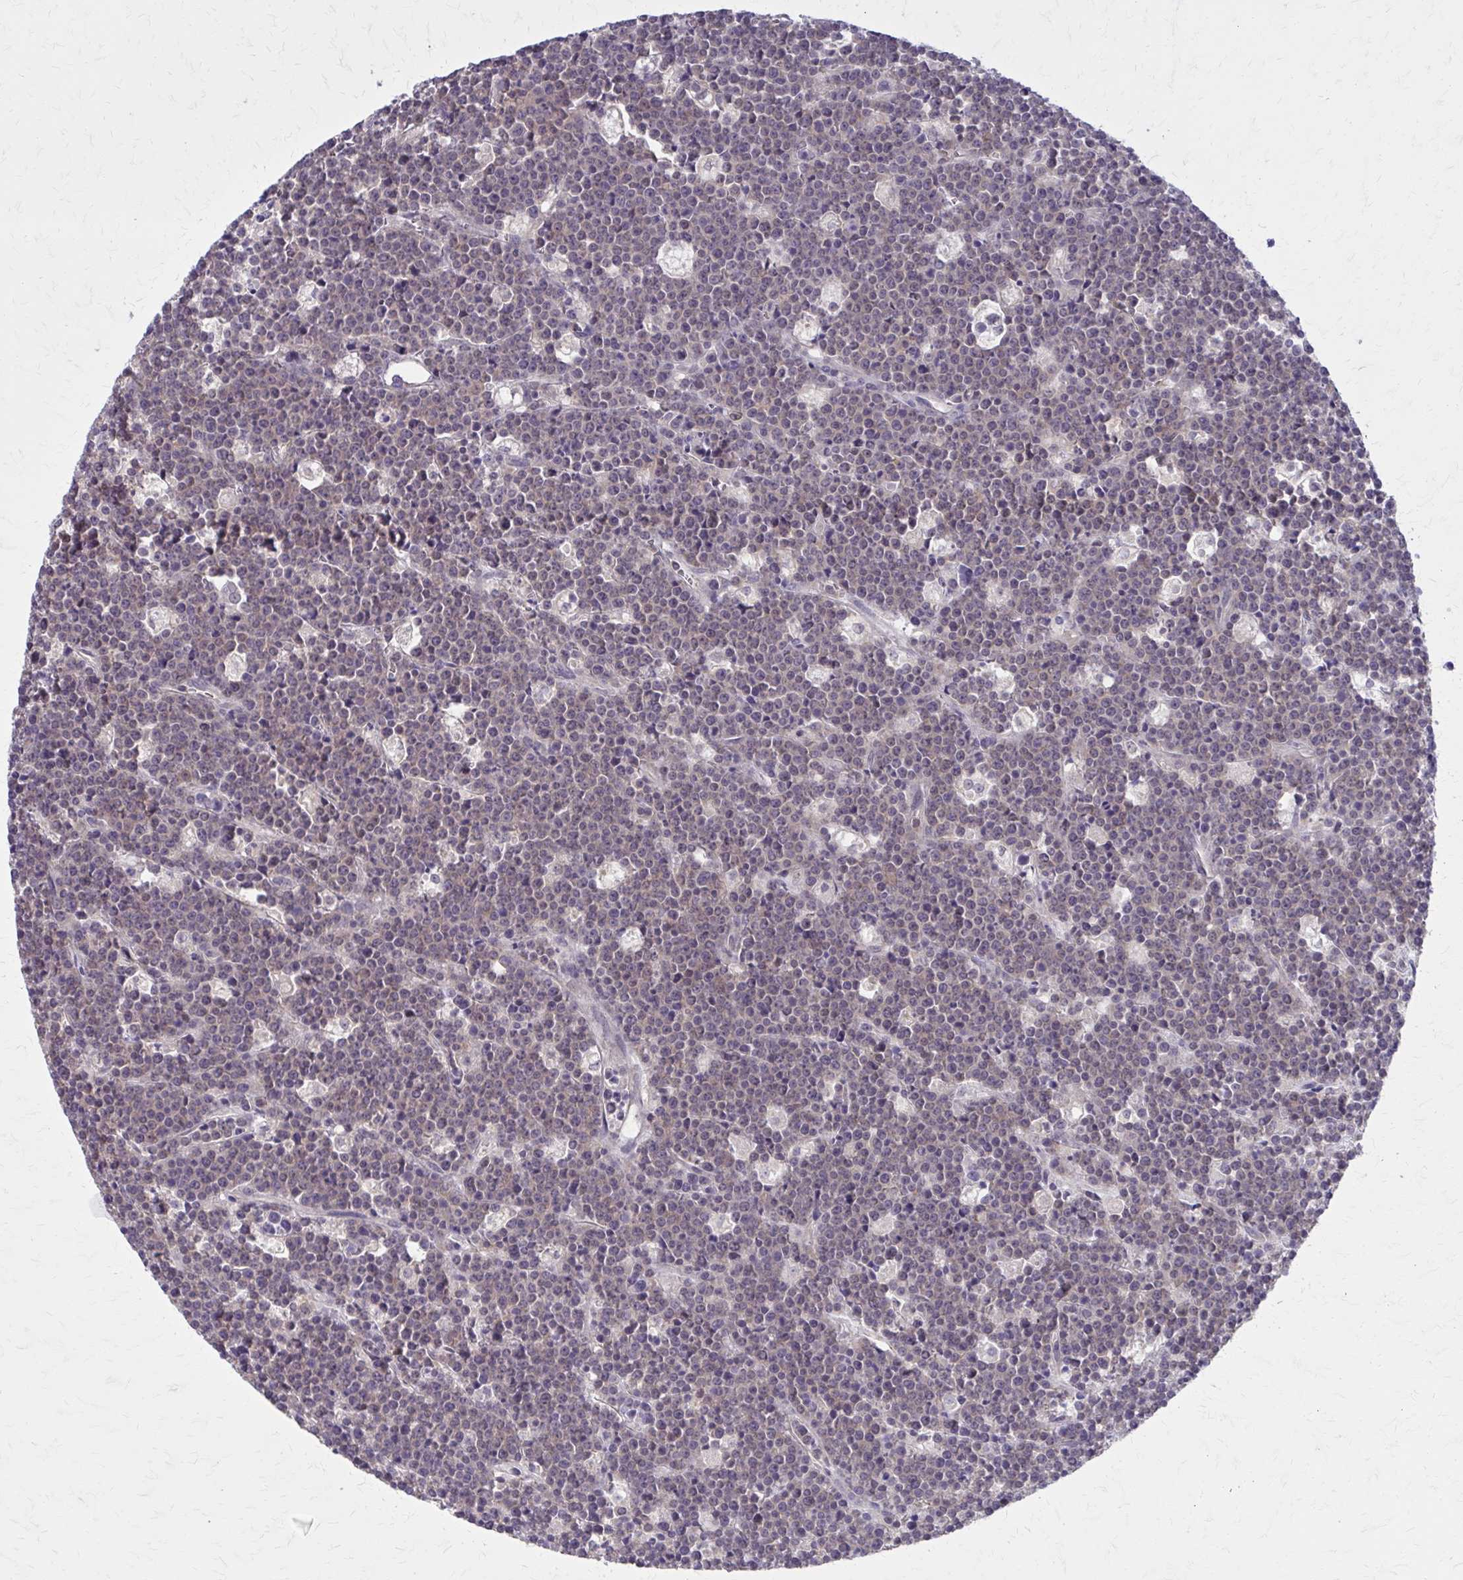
{"staining": {"intensity": "weak", "quantity": "25%-75%", "location": "cytoplasmic/membranous"}, "tissue": "lymphoma", "cell_type": "Tumor cells", "image_type": "cancer", "snomed": [{"axis": "morphology", "description": "Malignant lymphoma, non-Hodgkin's type, High grade"}, {"axis": "topography", "description": "Ovary"}], "caption": "Weak cytoplasmic/membranous protein expression is appreciated in approximately 25%-75% of tumor cells in high-grade malignant lymphoma, non-Hodgkin's type.", "gene": "NRBF2", "patient": {"sex": "female", "age": 56}}